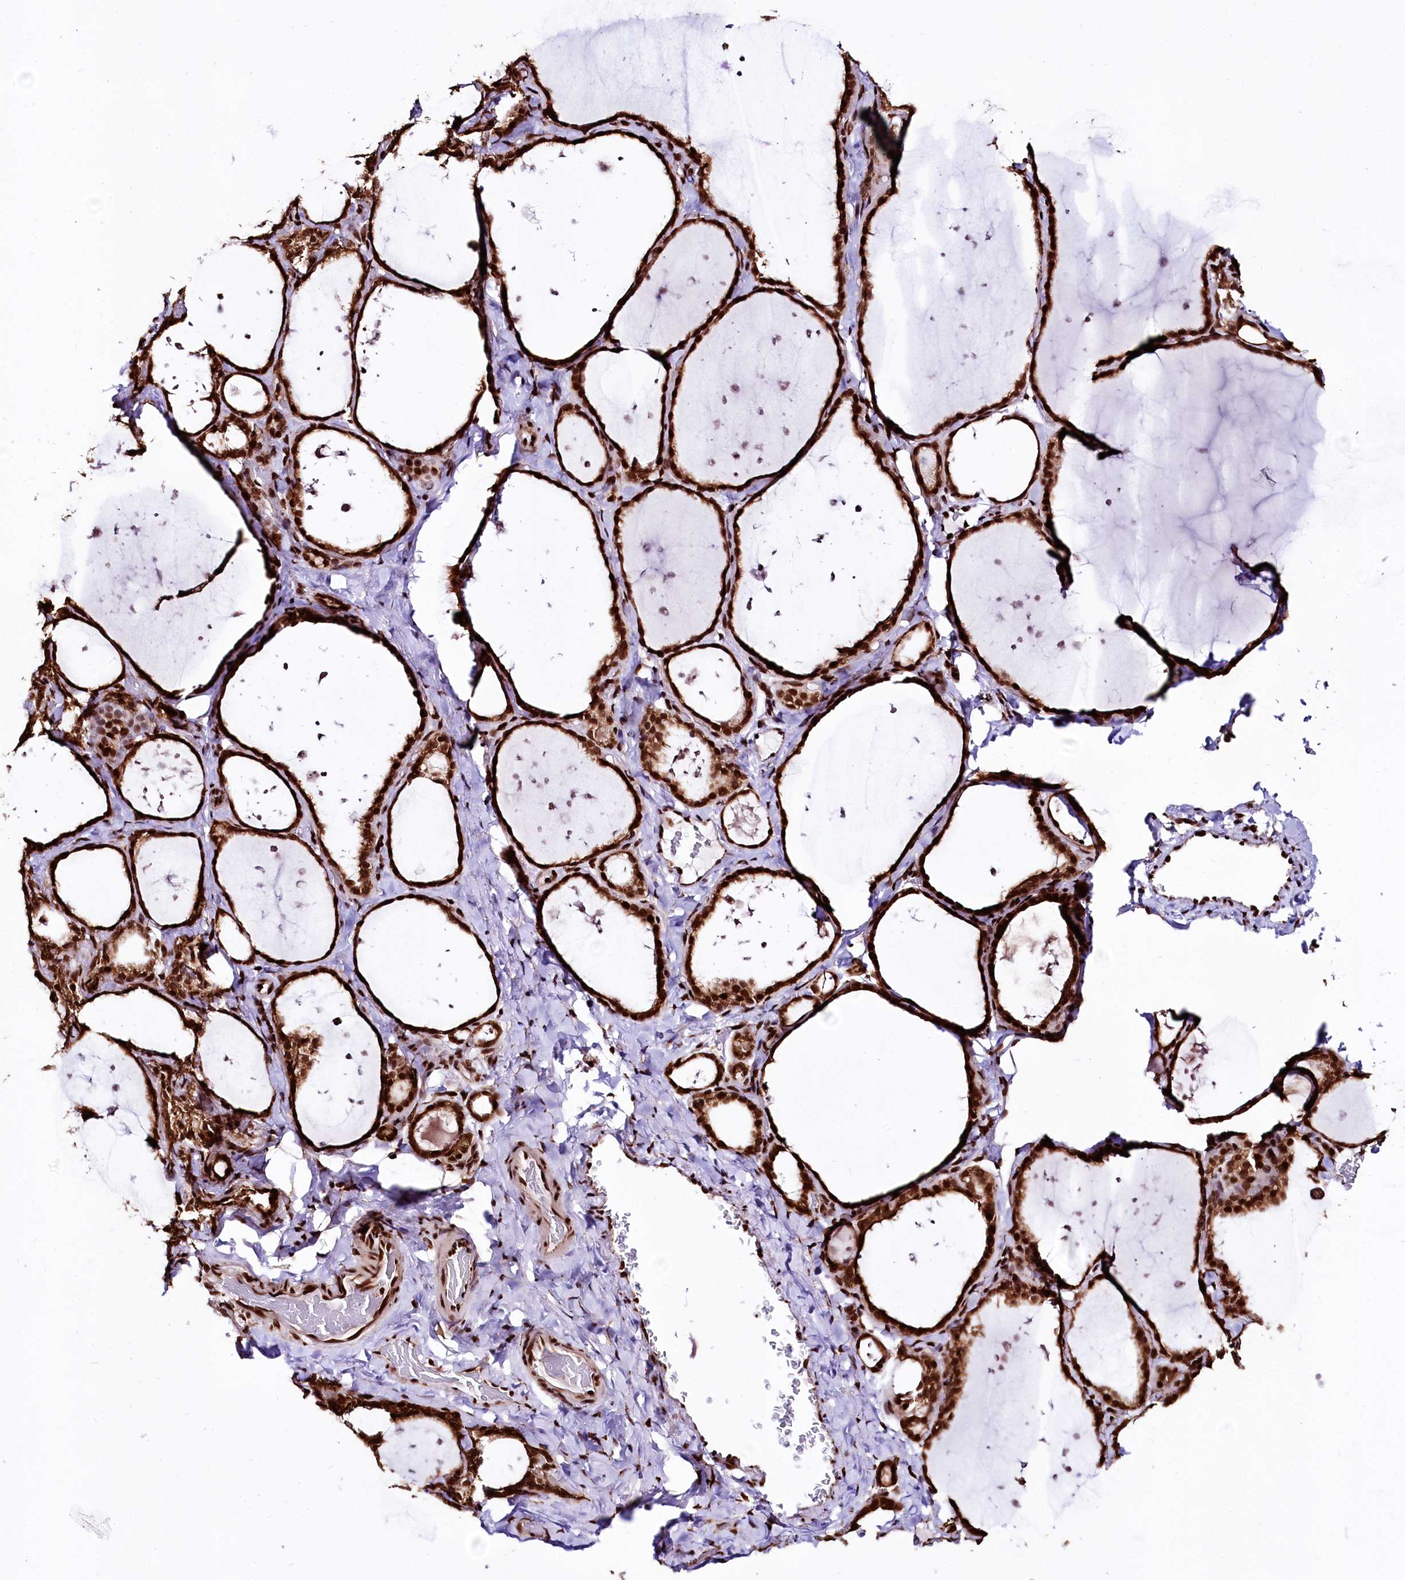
{"staining": {"intensity": "strong", "quantity": ">75%", "location": "cytoplasmic/membranous,nuclear"}, "tissue": "thyroid gland", "cell_type": "Glandular cells", "image_type": "normal", "snomed": [{"axis": "morphology", "description": "Normal tissue, NOS"}, {"axis": "topography", "description": "Thyroid gland"}], "caption": "This micrograph demonstrates immunohistochemistry staining of benign human thyroid gland, with high strong cytoplasmic/membranous,nuclear expression in about >75% of glandular cells.", "gene": "PDS5B", "patient": {"sex": "female", "age": 44}}